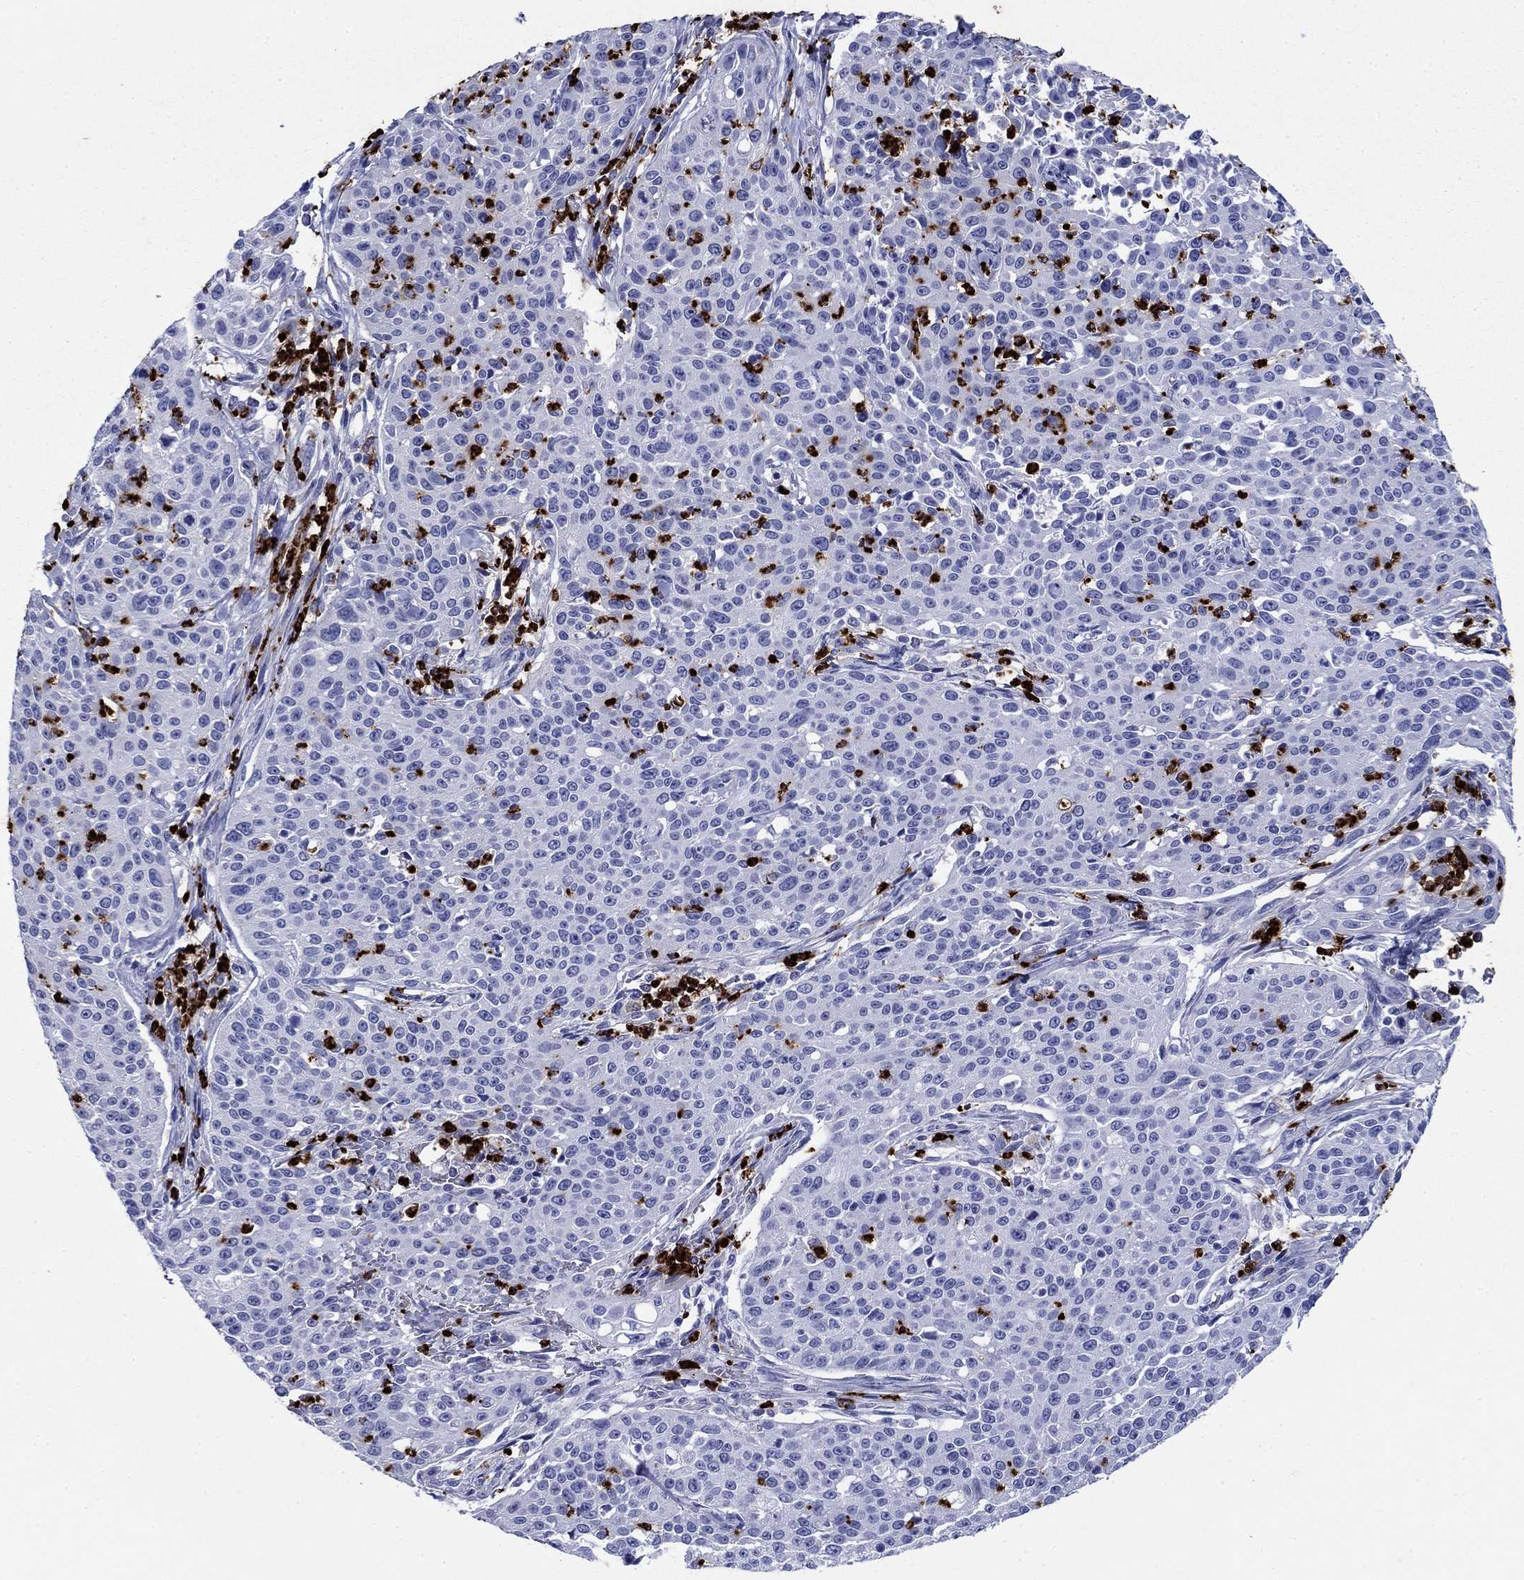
{"staining": {"intensity": "negative", "quantity": "none", "location": "none"}, "tissue": "cervical cancer", "cell_type": "Tumor cells", "image_type": "cancer", "snomed": [{"axis": "morphology", "description": "Squamous cell carcinoma, NOS"}, {"axis": "topography", "description": "Cervix"}], "caption": "This is an immunohistochemistry (IHC) micrograph of squamous cell carcinoma (cervical). There is no positivity in tumor cells.", "gene": "AZU1", "patient": {"sex": "female", "age": 26}}